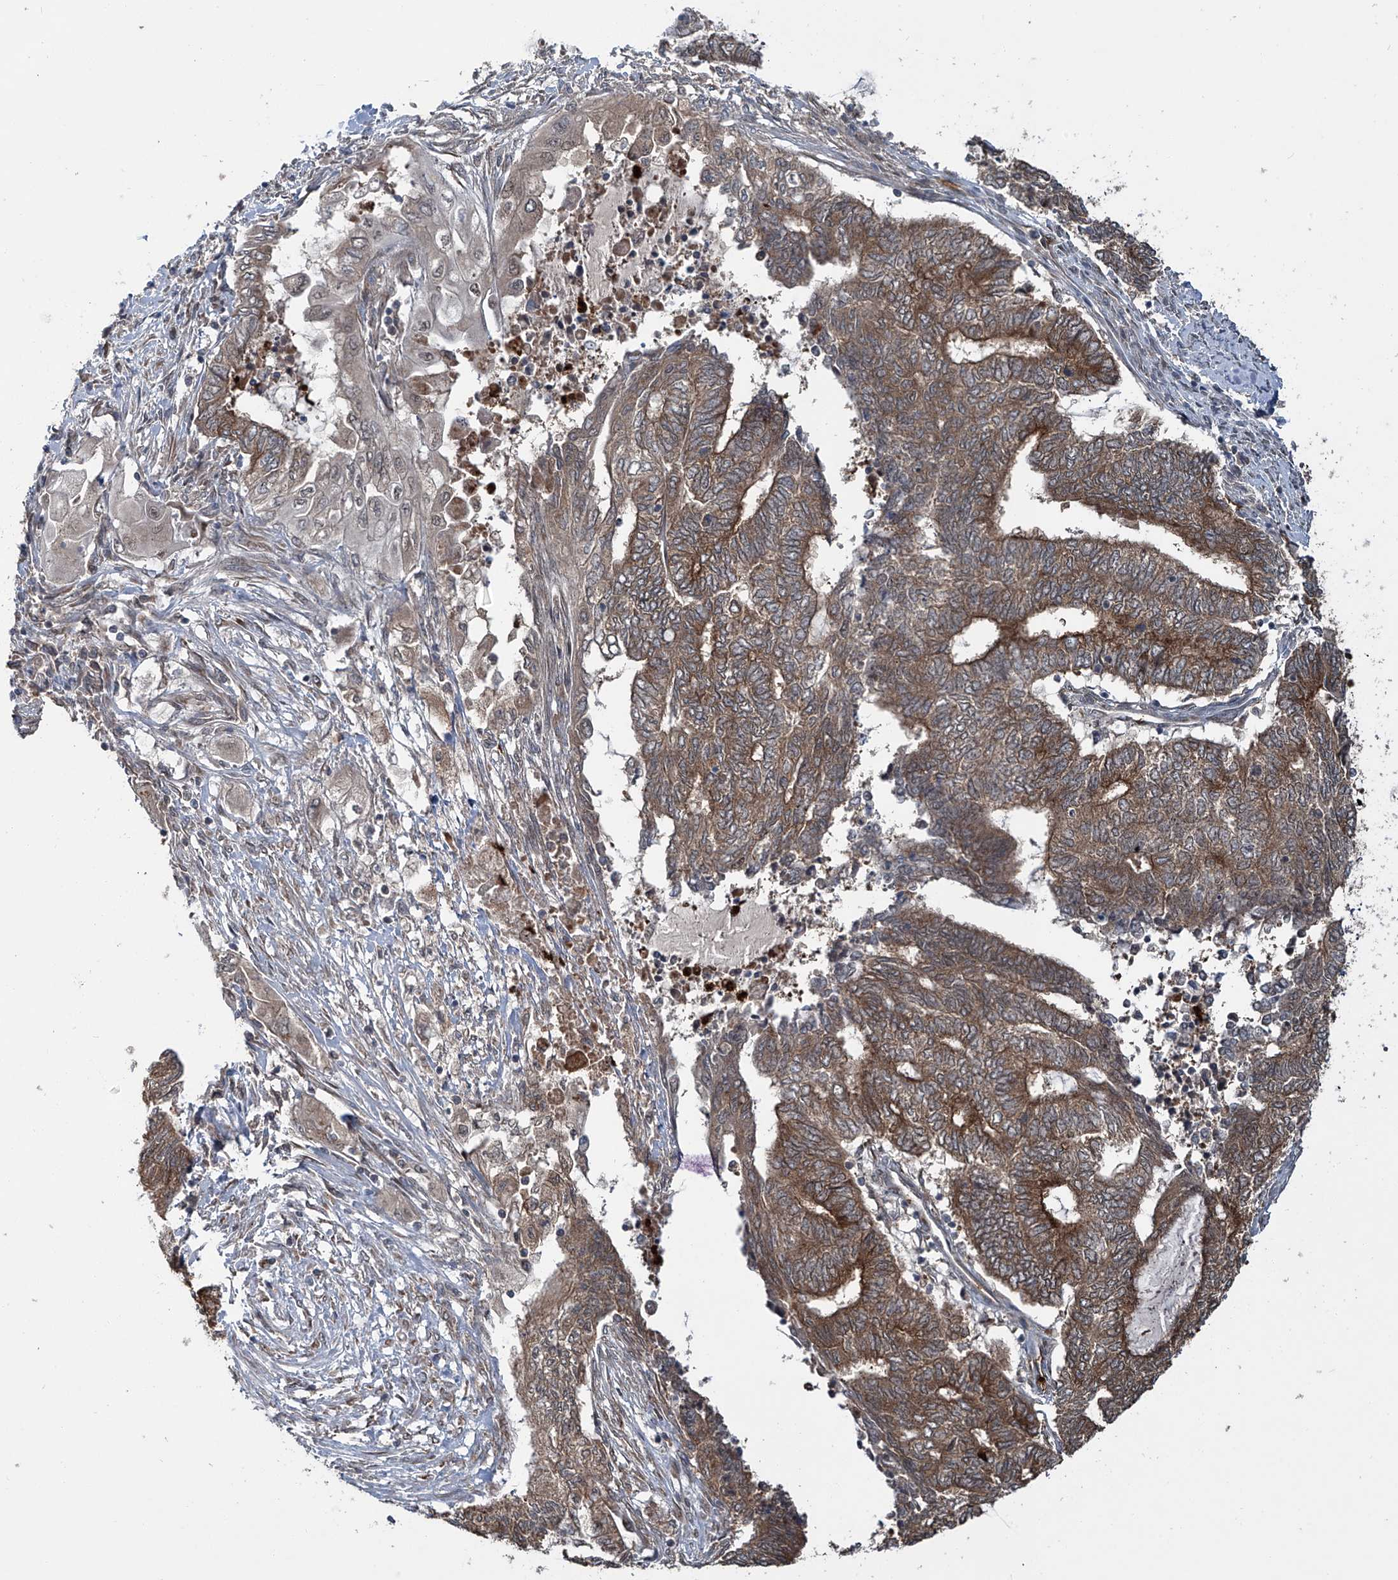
{"staining": {"intensity": "moderate", "quantity": ">75%", "location": "cytoplasmic/membranous"}, "tissue": "endometrial cancer", "cell_type": "Tumor cells", "image_type": "cancer", "snomed": [{"axis": "morphology", "description": "Adenocarcinoma, NOS"}, {"axis": "topography", "description": "Uterus"}, {"axis": "topography", "description": "Endometrium"}], "caption": "Immunohistochemical staining of endometrial adenocarcinoma demonstrates medium levels of moderate cytoplasmic/membranous staining in approximately >75% of tumor cells. The protein is shown in brown color, while the nuclei are stained blue.", "gene": "ZDHHC9", "patient": {"sex": "female", "age": 70}}